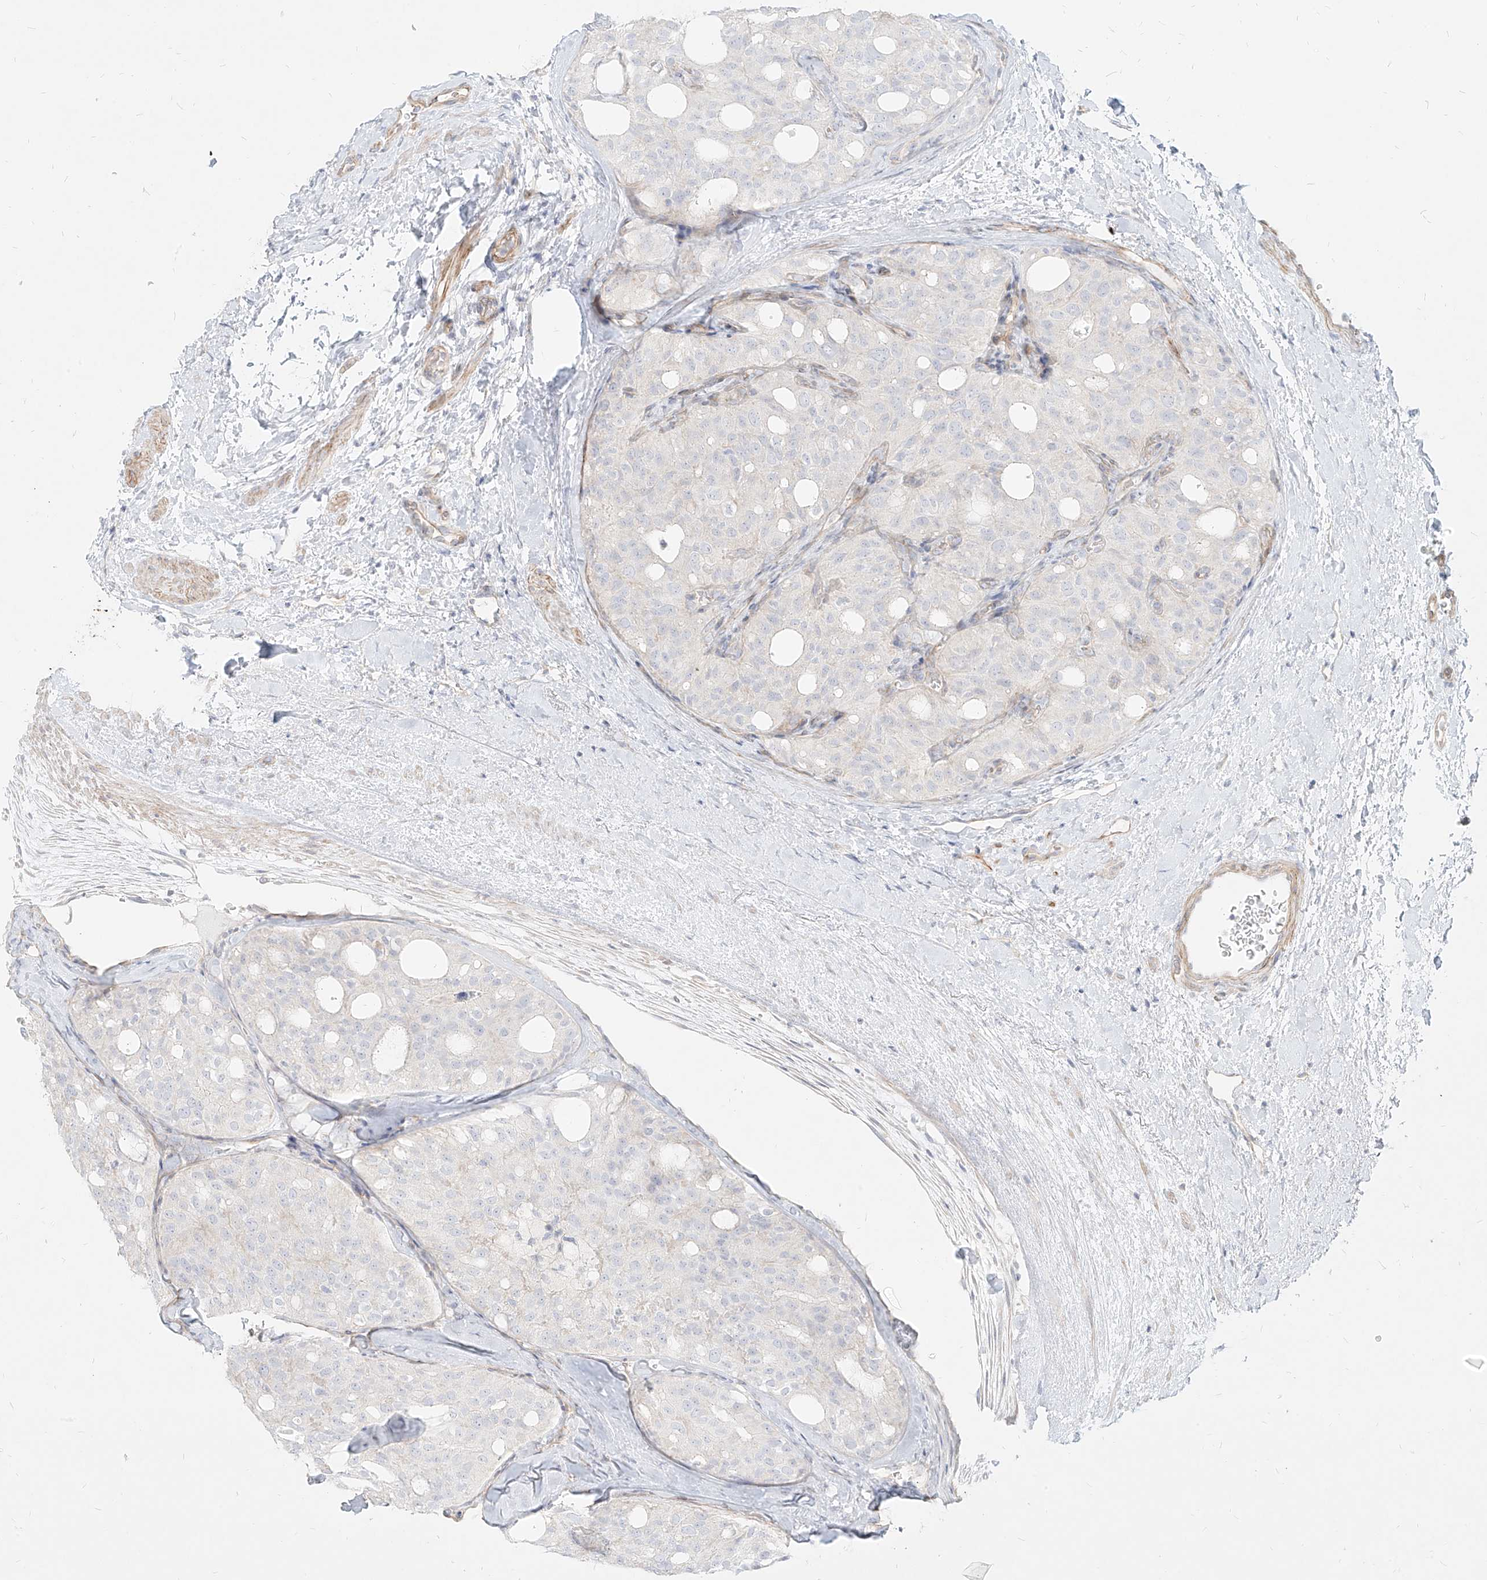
{"staining": {"intensity": "negative", "quantity": "none", "location": "none"}, "tissue": "thyroid cancer", "cell_type": "Tumor cells", "image_type": "cancer", "snomed": [{"axis": "morphology", "description": "Follicular adenoma carcinoma, NOS"}, {"axis": "topography", "description": "Thyroid gland"}], "caption": "A histopathology image of human thyroid cancer (follicular adenoma carcinoma) is negative for staining in tumor cells. Brightfield microscopy of immunohistochemistry (IHC) stained with DAB (3,3'-diaminobenzidine) (brown) and hematoxylin (blue), captured at high magnification.", "gene": "ITPKB", "patient": {"sex": "male", "age": 75}}